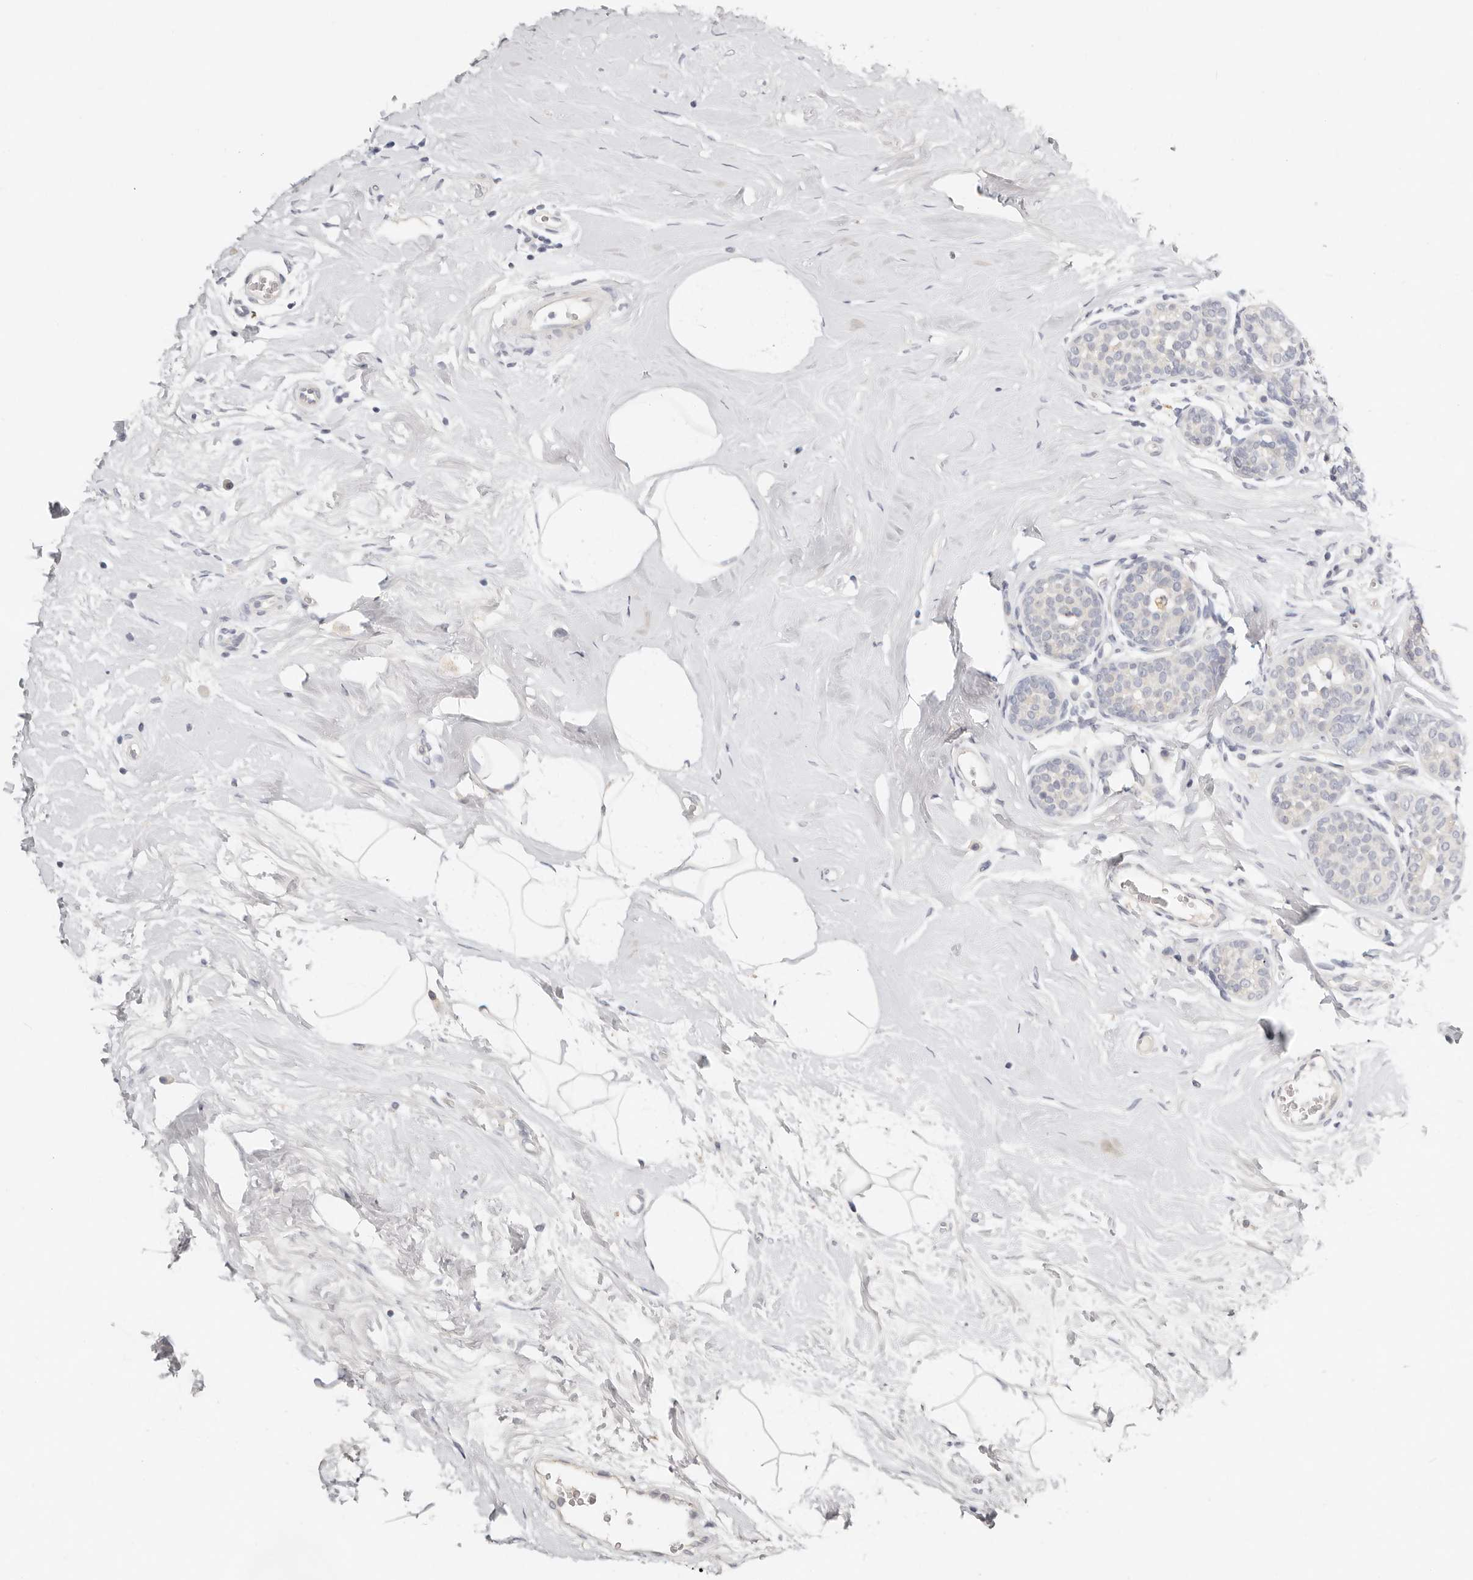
{"staining": {"intensity": "negative", "quantity": "none", "location": "none"}, "tissue": "breast cancer", "cell_type": "Tumor cells", "image_type": "cancer", "snomed": [{"axis": "morphology", "description": "Lobular carcinoma, in situ"}, {"axis": "morphology", "description": "Lobular carcinoma"}, {"axis": "topography", "description": "Breast"}], "caption": "Breast lobular carcinoma was stained to show a protein in brown. There is no significant staining in tumor cells. (Stains: DAB (3,3'-diaminobenzidine) immunohistochemistry (IHC) with hematoxylin counter stain, Microscopy: brightfield microscopy at high magnification).", "gene": "TMEM63B", "patient": {"sex": "female", "age": 41}}